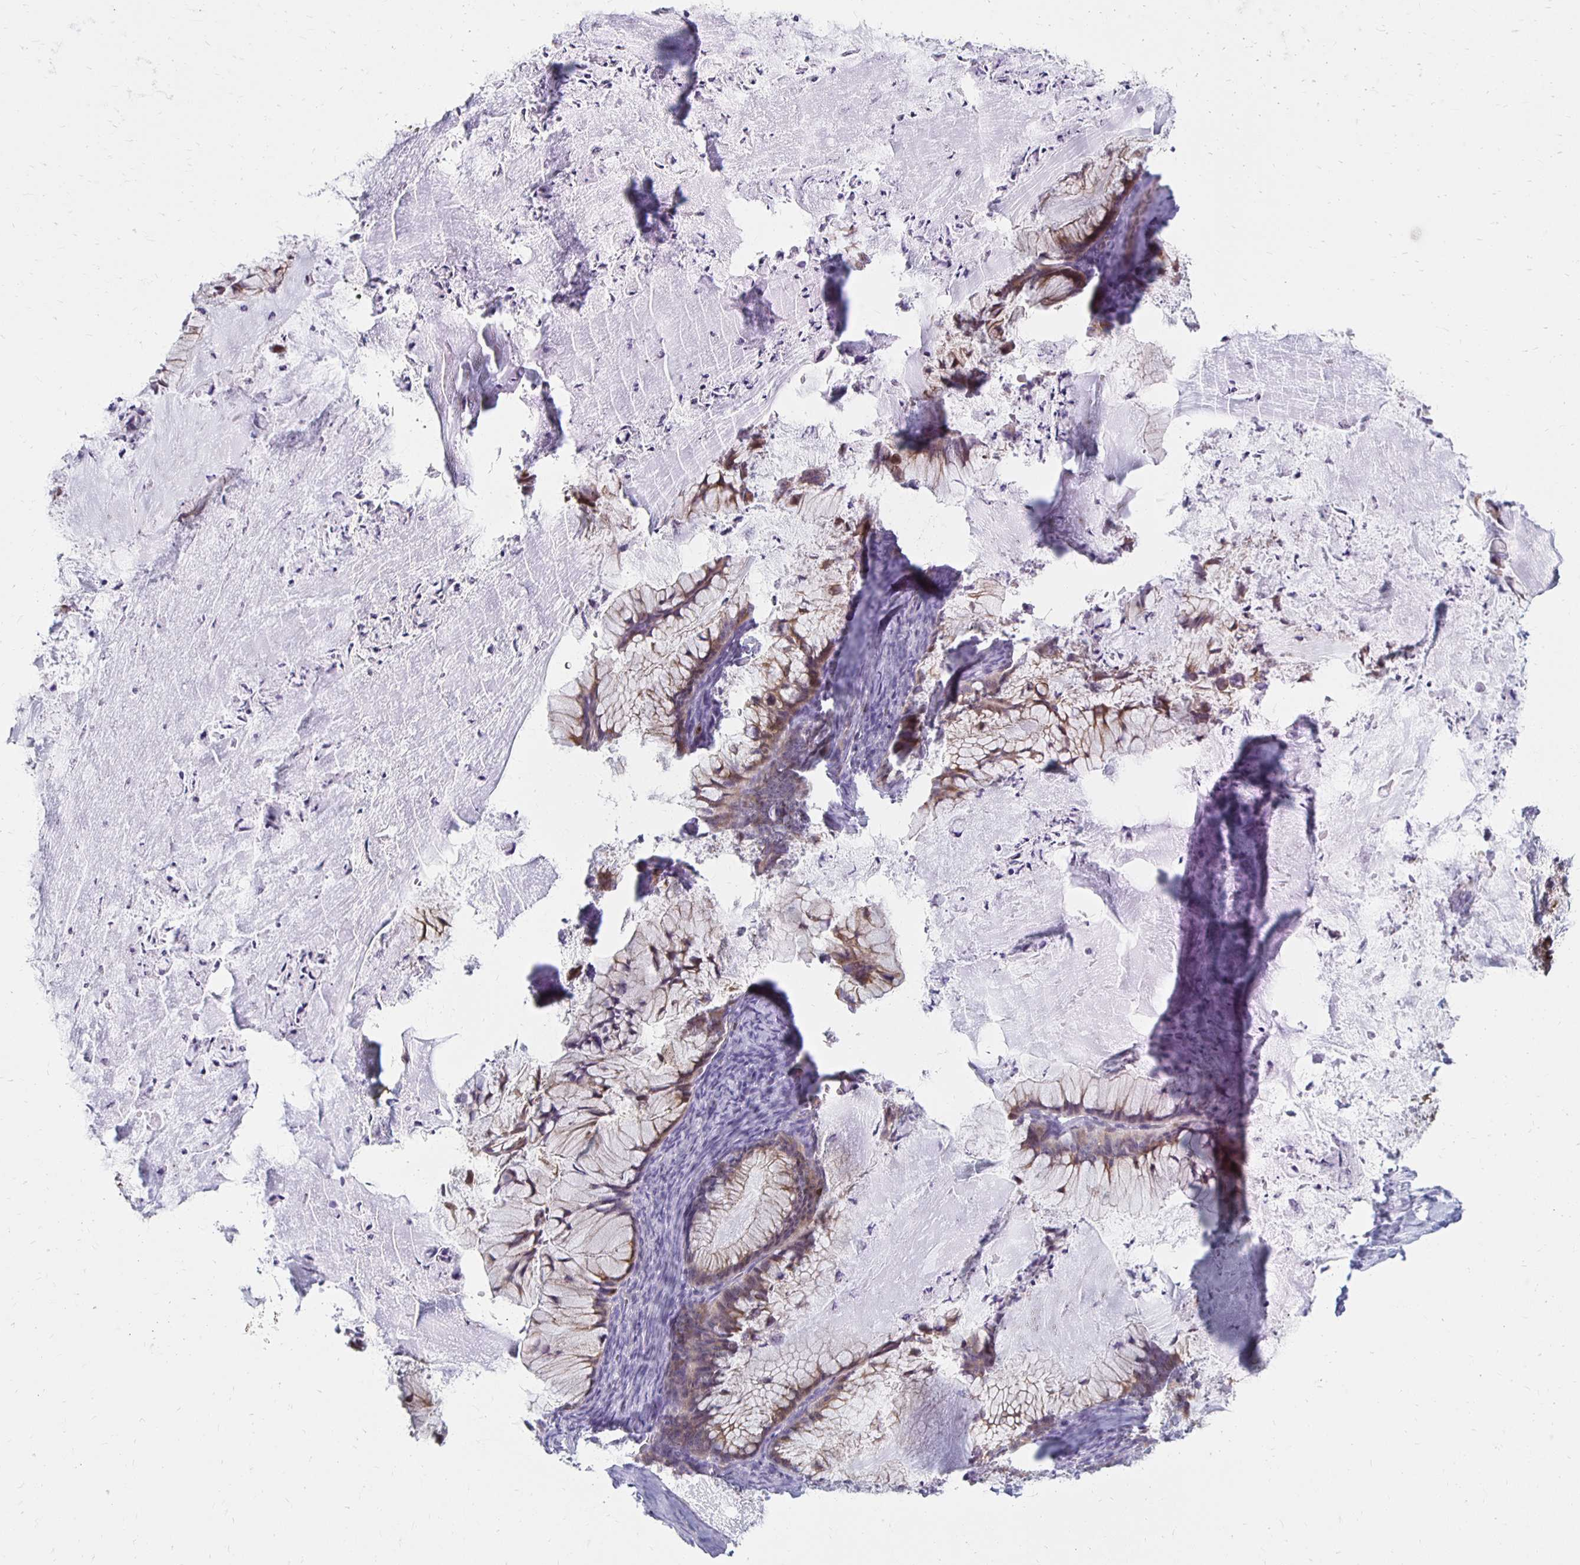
{"staining": {"intensity": "weak", "quantity": "25%-75%", "location": "cytoplasmic/membranous"}, "tissue": "ovarian cancer", "cell_type": "Tumor cells", "image_type": "cancer", "snomed": [{"axis": "morphology", "description": "Cystadenocarcinoma, mucinous, NOS"}, {"axis": "topography", "description": "Ovary"}], "caption": "A high-resolution micrograph shows IHC staining of ovarian cancer, which shows weak cytoplasmic/membranous positivity in about 25%-75% of tumor cells.", "gene": "CCL21", "patient": {"sex": "female", "age": 72}}